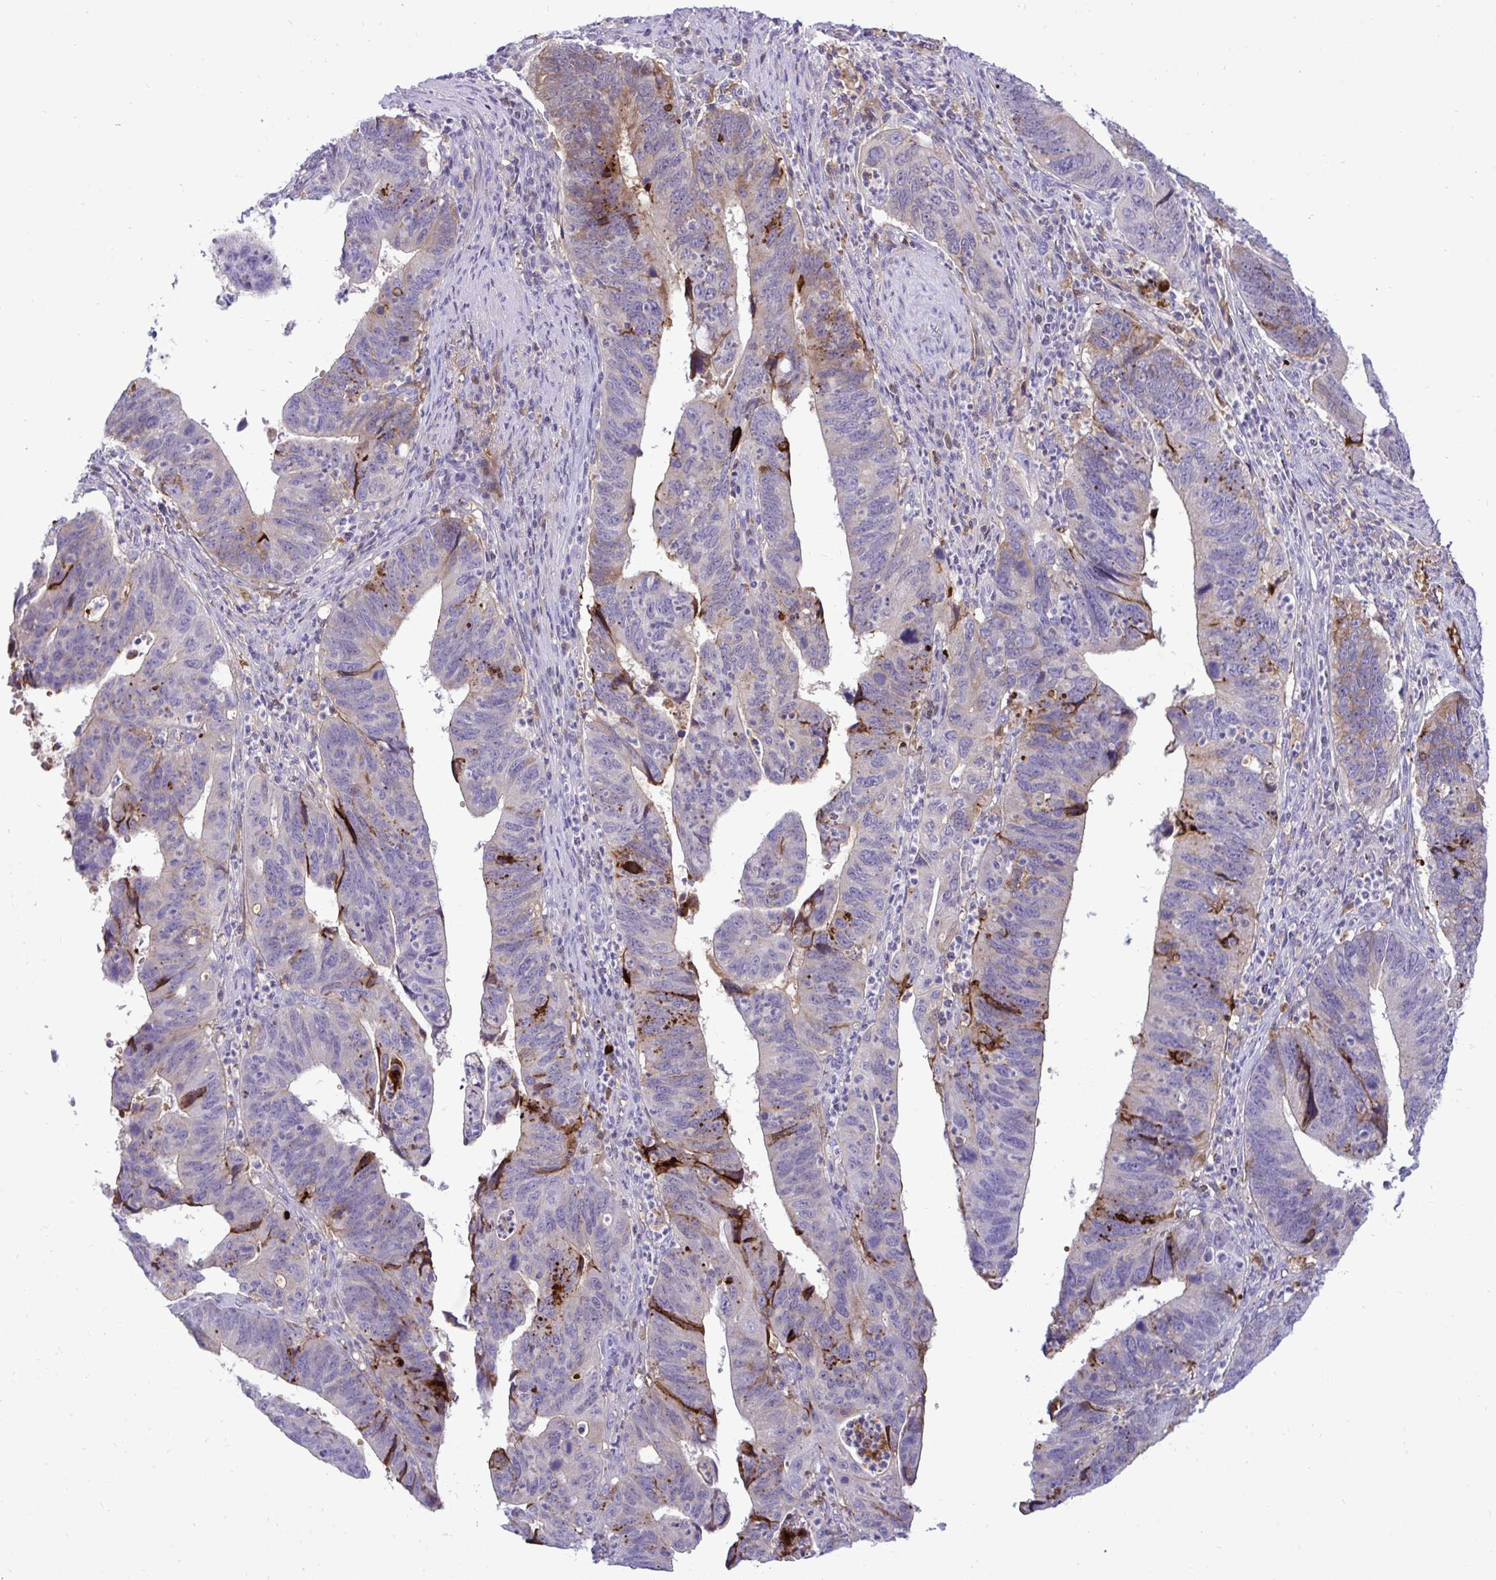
{"staining": {"intensity": "strong", "quantity": "<25%", "location": "cytoplasmic/membranous"}, "tissue": "stomach cancer", "cell_type": "Tumor cells", "image_type": "cancer", "snomed": [{"axis": "morphology", "description": "Adenocarcinoma, NOS"}, {"axis": "topography", "description": "Stomach"}], "caption": "This histopathology image displays immunohistochemistry (IHC) staining of human adenocarcinoma (stomach), with medium strong cytoplasmic/membranous staining in approximately <25% of tumor cells.", "gene": "F2", "patient": {"sex": "male", "age": 59}}